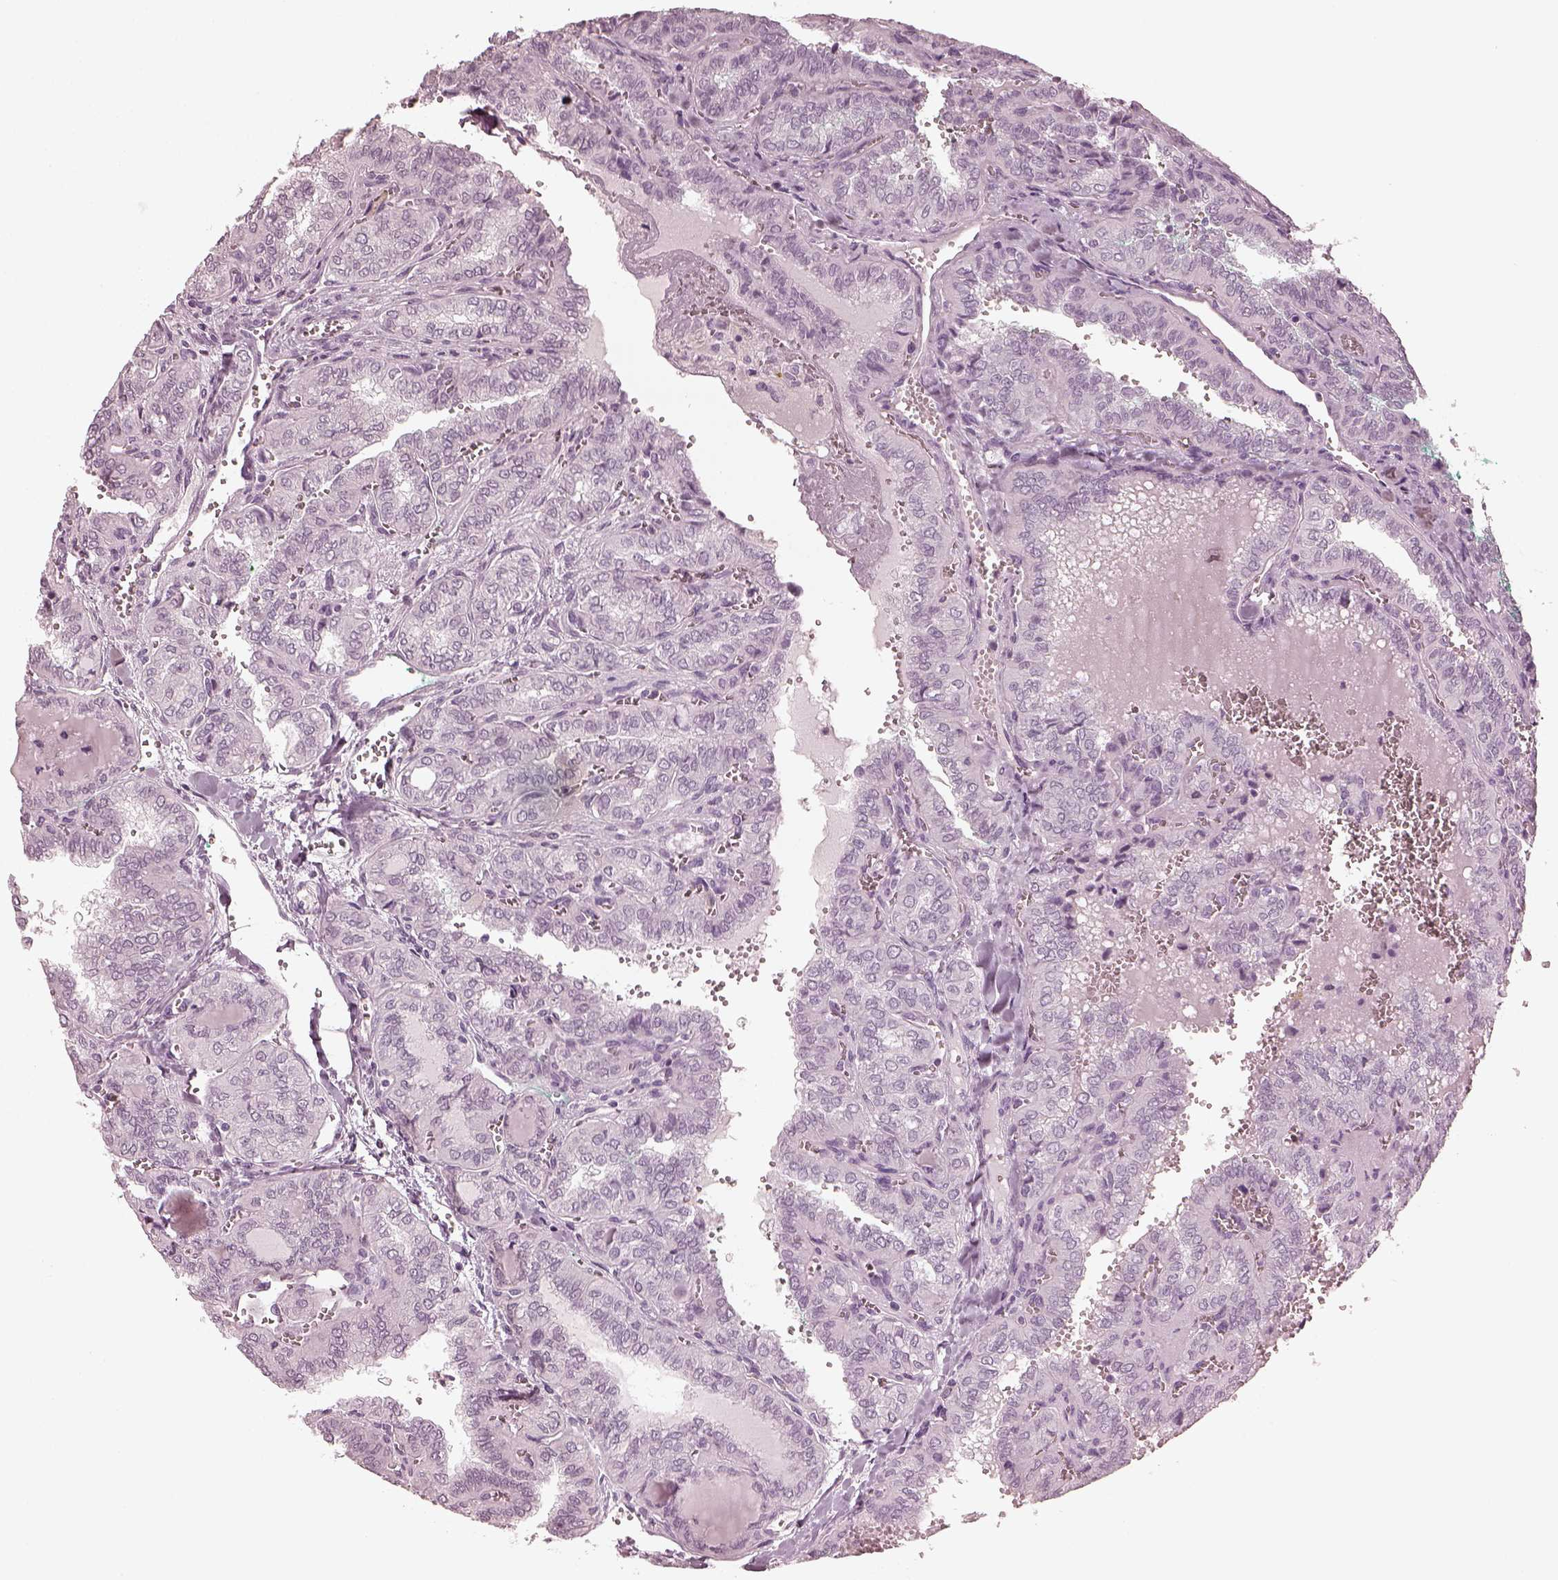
{"staining": {"intensity": "negative", "quantity": "none", "location": "none"}, "tissue": "thyroid cancer", "cell_type": "Tumor cells", "image_type": "cancer", "snomed": [{"axis": "morphology", "description": "Papillary adenocarcinoma, NOS"}, {"axis": "topography", "description": "Thyroid gland"}], "caption": "Immunohistochemistry micrograph of neoplastic tissue: human thyroid cancer (papillary adenocarcinoma) stained with DAB (3,3'-diaminobenzidine) shows no significant protein expression in tumor cells.", "gene": "CCDC170", "patient": {"sex": "female", "age": 41}}